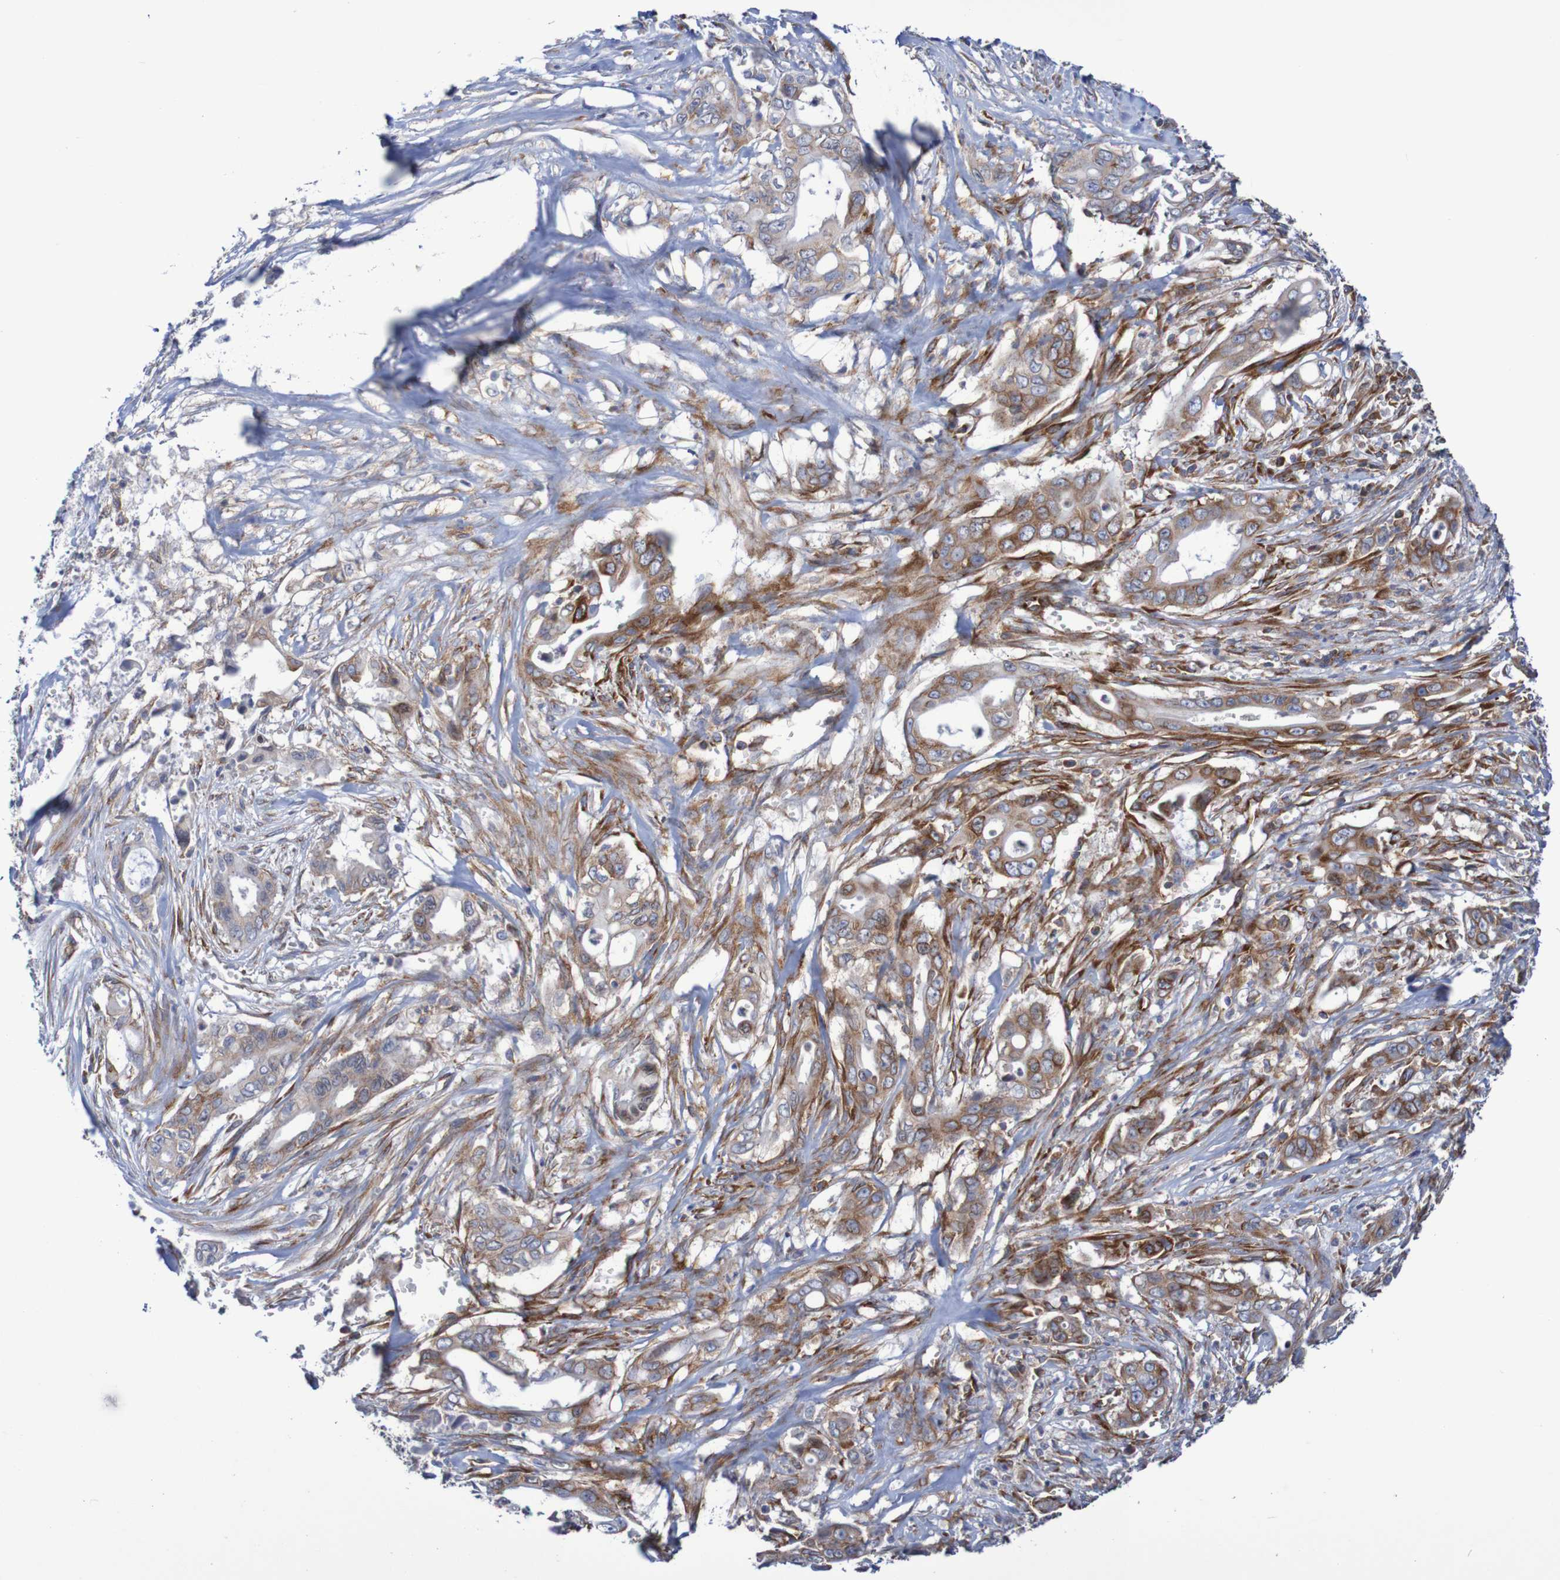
{"staining": {"intensity": "moderate", "quantity": ">75%", "location": "cytoplasmic/membranous"}, "tissue": "pancreatic cancer", "cell_type": "Tumor cells", "image_type": "cancer", "snomed": [{"axis": "morphology", "description": "Adenocarcinoma, NOS"}, {"axis": "topography", "description": "Pancreas"}], "caption": "An image of human pancreatic cancer (adenocarcinoma) stained for a protein shows moderate cytoplasmic/membranous brown staining in tumor cells.", "gene": "FXR2", "patient": {"sex": "male", "age": 59}}